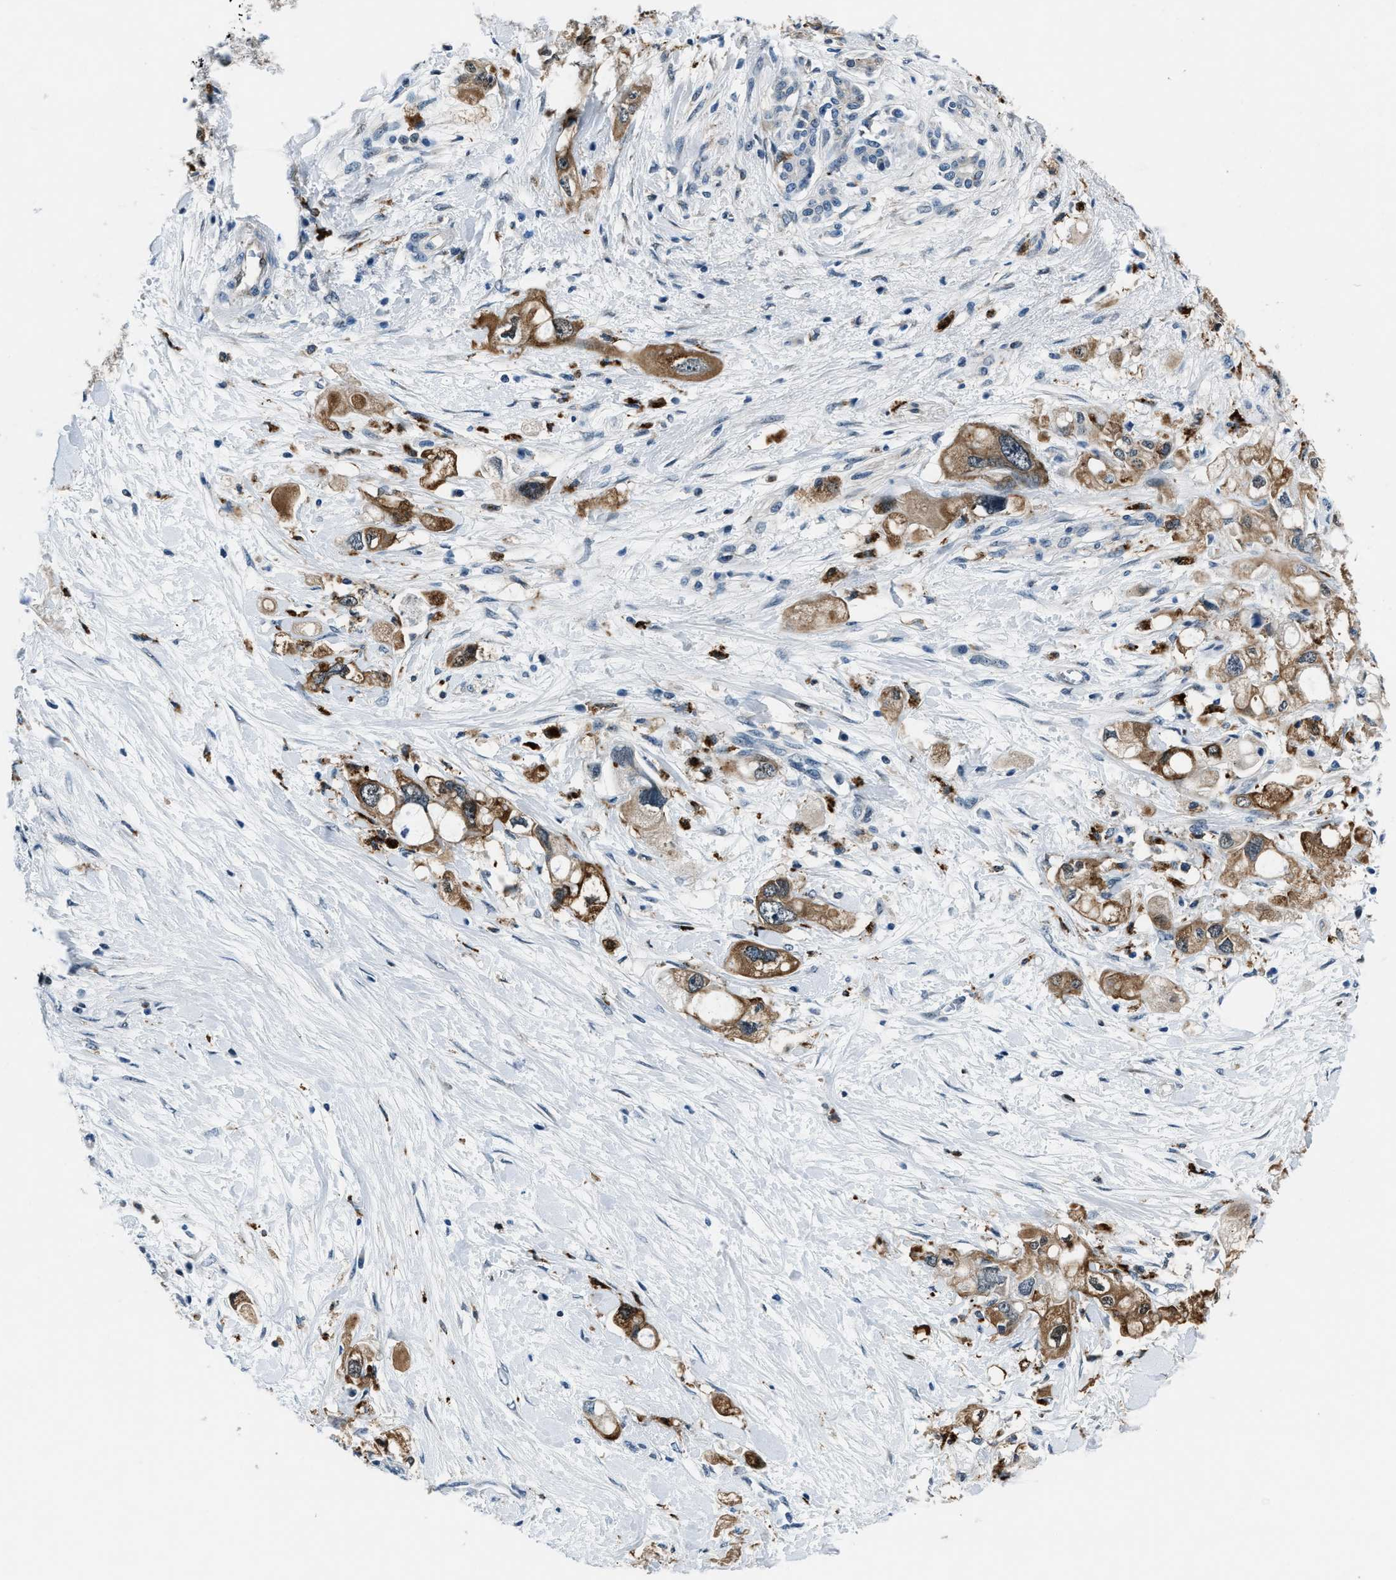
{"staining": {"intensity": "moderate", "quantity": ">75%", "location": "cytoplasmic/membranous"}, "tissue": "pancreatic cancer", "cell_type": "Tumor cells", "image_type": "cancer", "snomed": [{"axis": "morphology", "description": "Adenocarcinoma, NOS"}, {"axis": "topography", "description": "Pancreas"}], "caption": "Protein staining of pancreatic cancer tissue displays moderate cytoplasmic/membranous expression in approximately >75% of tumor cells. (Stains: DAB (3,3'-diaminobenzidine) in brown, nuclei in blue, Microscopy: brightfield microscopy at high magnification).", "gene": "PTPDC1", "patient": {"sex": "female", "age": 56}}